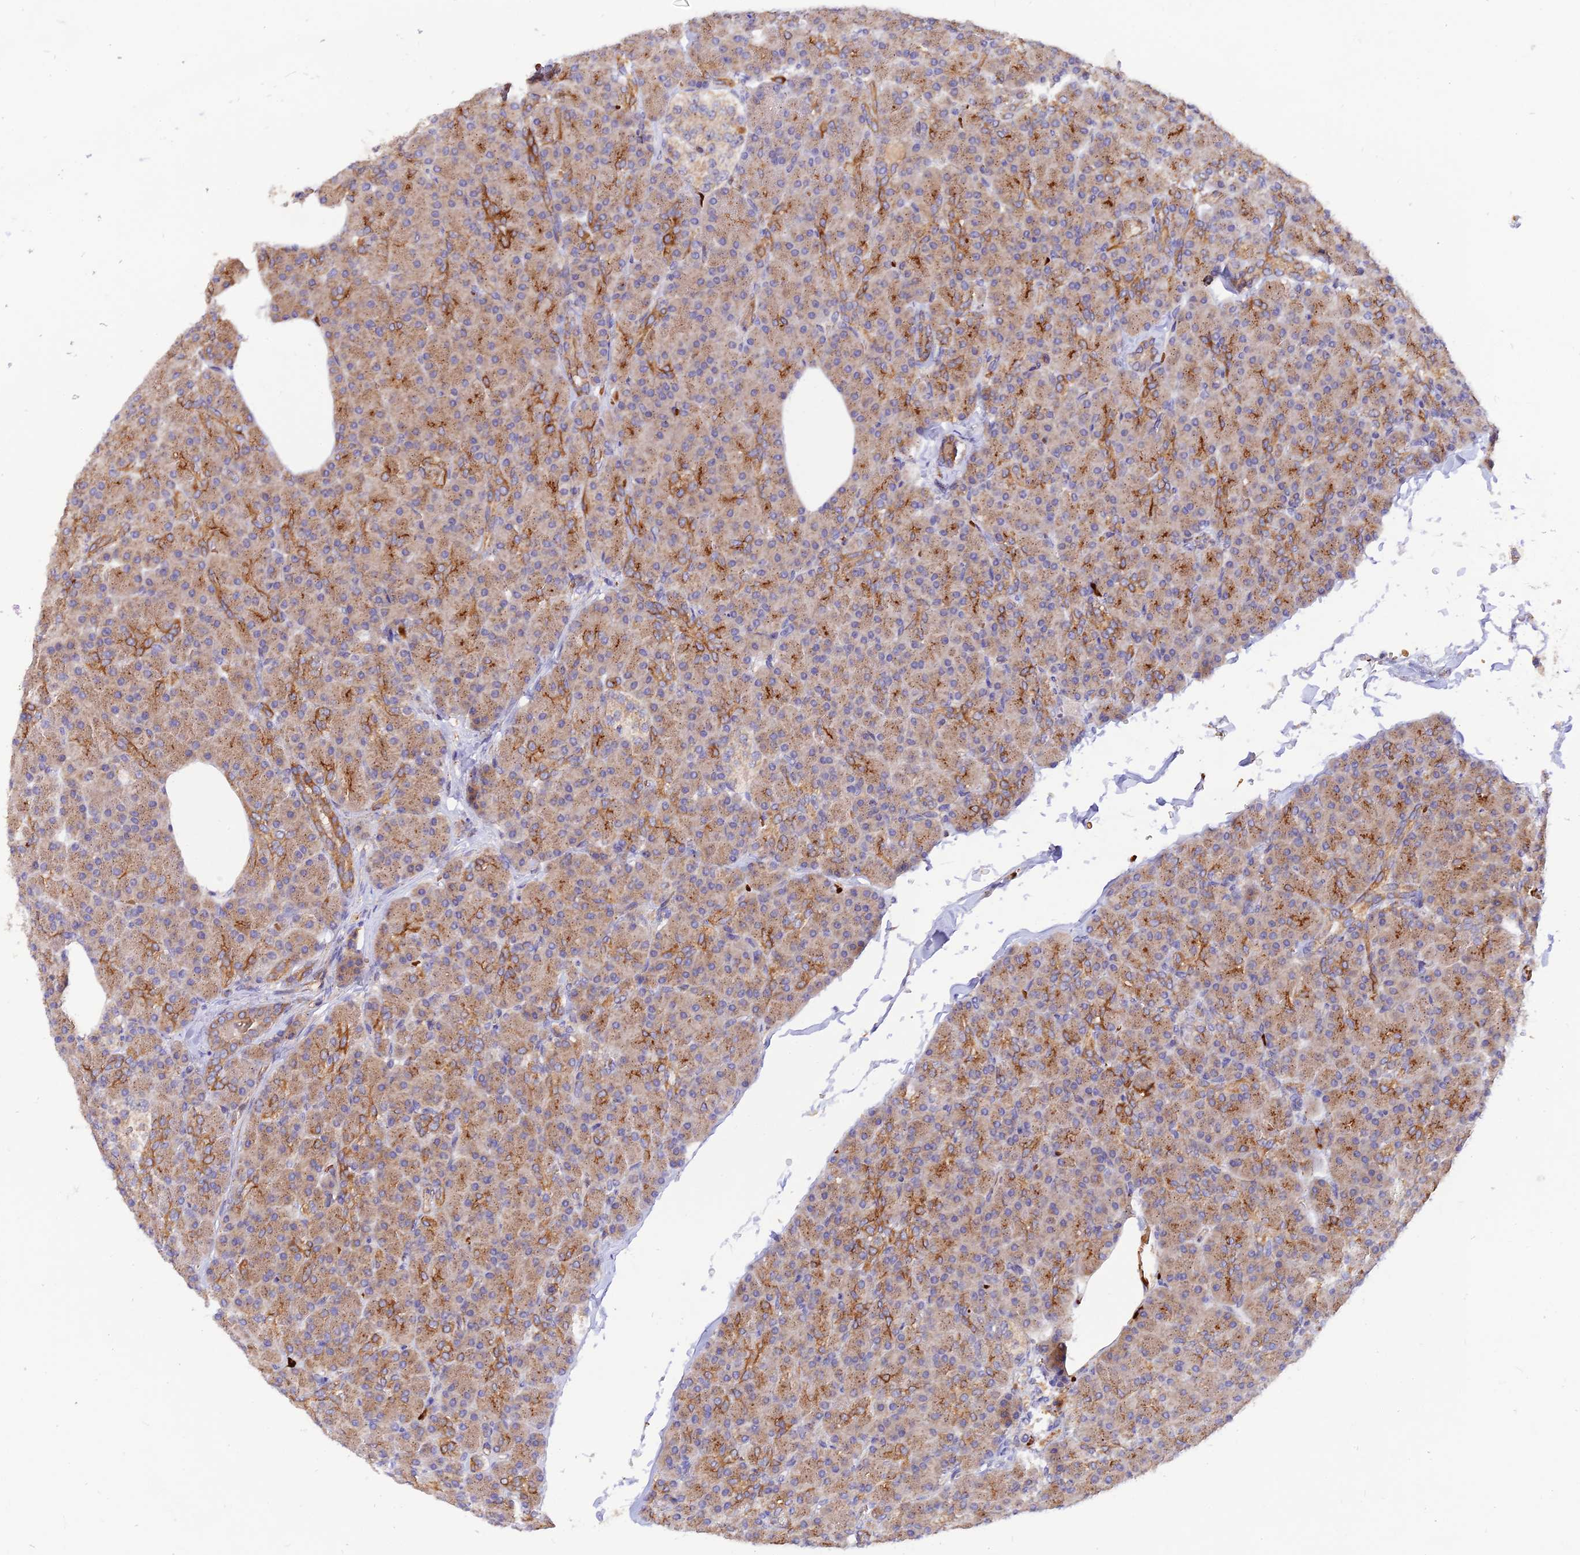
{"staining": {"intensity": "moderate", "quantity": ">75%", "location": "cytoplasmic/membranous"}, "tissue": "pancreas", "cell_type": "Exocrine glandular cells", "image_type": "normal", "snomed": [{"axis": "morphology", "description": "Normal tissue, NOS"}, {"axis": "topography", "description": "Pancreas"}], "caption": "Immunohistochemistry micrograph of benign pancreas stained for a protein (brown), which shows medium levels of moderate cytoplasmic/membranous positivity in about >75% of exocrine glandular cells.", "gene": "WDFY4", "patient": {"sex": "female", "age": 43}}